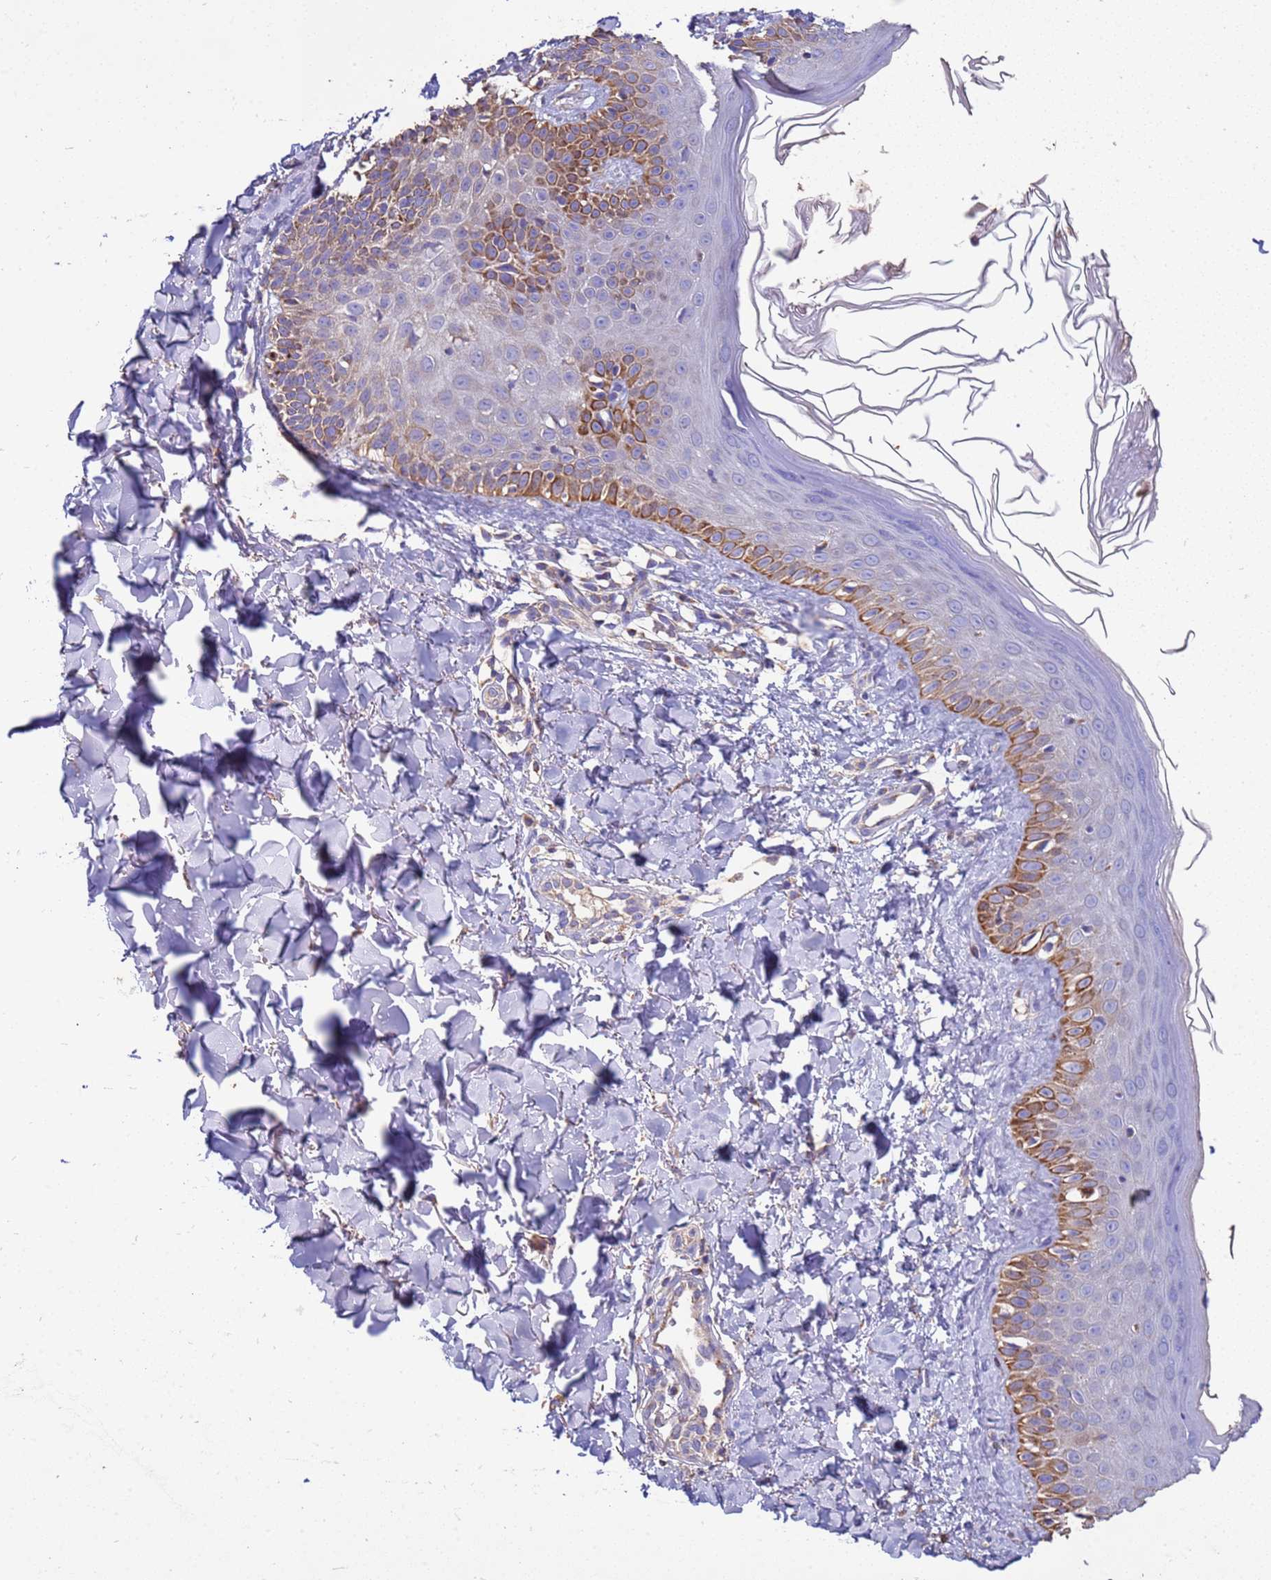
{"staining": {"intensity": "negative", "quantity": "none", "location": "none"}, "tissue": "skin", "cell_type": "Fibroblasts", "image_type": "normal", "snomed": [{"axis": "morphology", "description": "Normal tissue, NOS"}, {"axis": "topography", "description": "Skin"}], "caption": "IHC photomicrograph of normal skin: human skin stained with DAB shows no significant protein expression in fibroblasts. (Brightfield microscopy of DAB (3,3'-diaminobenzidine) IHC at high magnification).", "gene": "ZNFX1", "patient": {"sex": "male", "age": 52}}